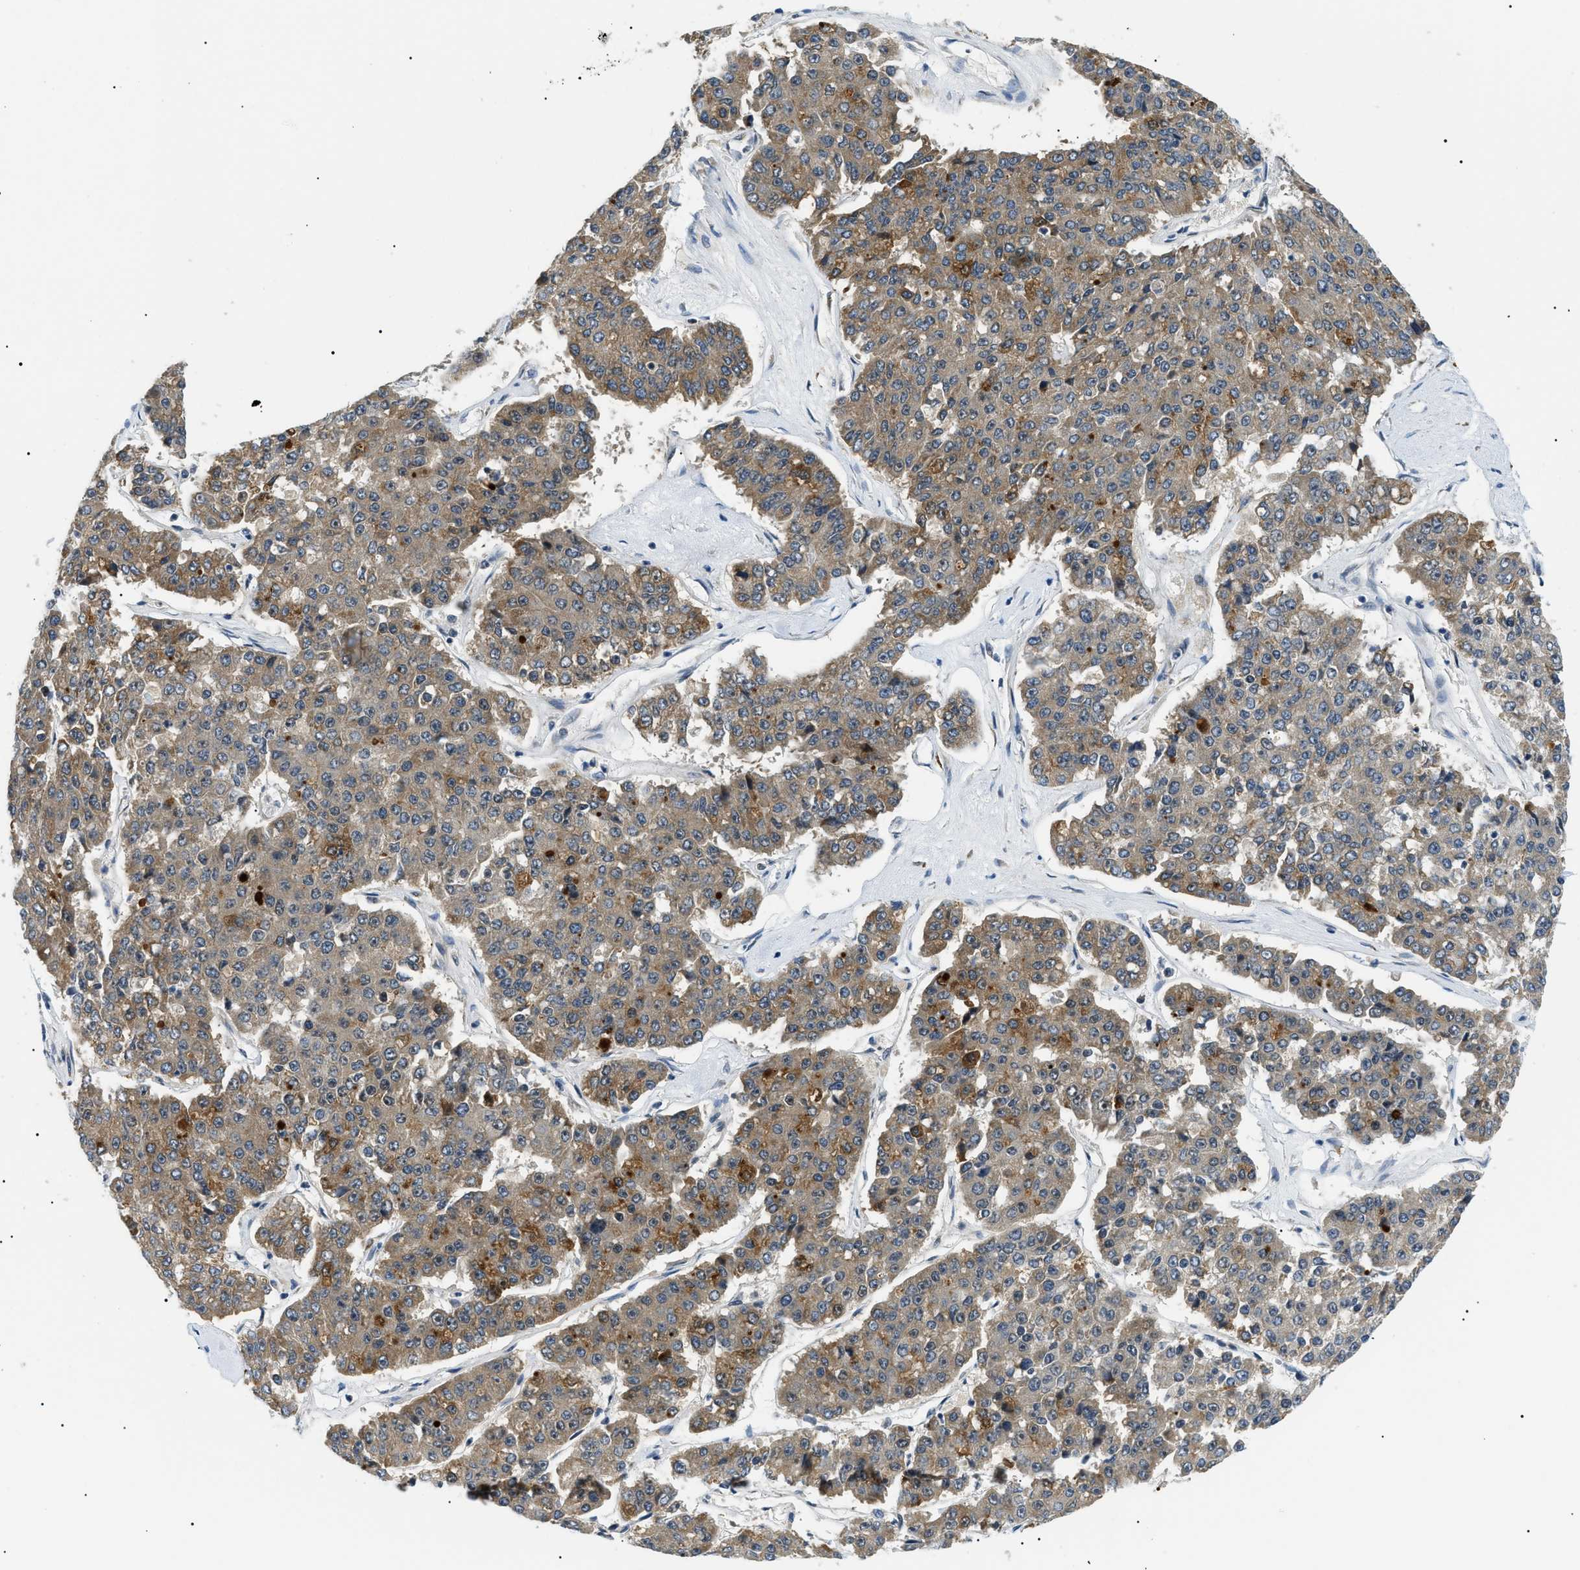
{"staining": {"intensity": "moderate", "quantity": ">75%", "location": "cytoplasmic/membranous"}, "tissue": "pancreatic cancer", "cell_type": "Tumor cells", "image_type": "cancer", "snomed": [{"axis": "morphology", "description": "Adenocarcinoma, NOS"}, {"axis": "topography", "description": "Pancreas"}], "caption": "A brown stain highlights moderate cytoplasmic/membranous positivity of a protein in pancreatic cancer tumor cells.", "gene": "CWC25", "patient": {"sex": "male", "age": 50}}